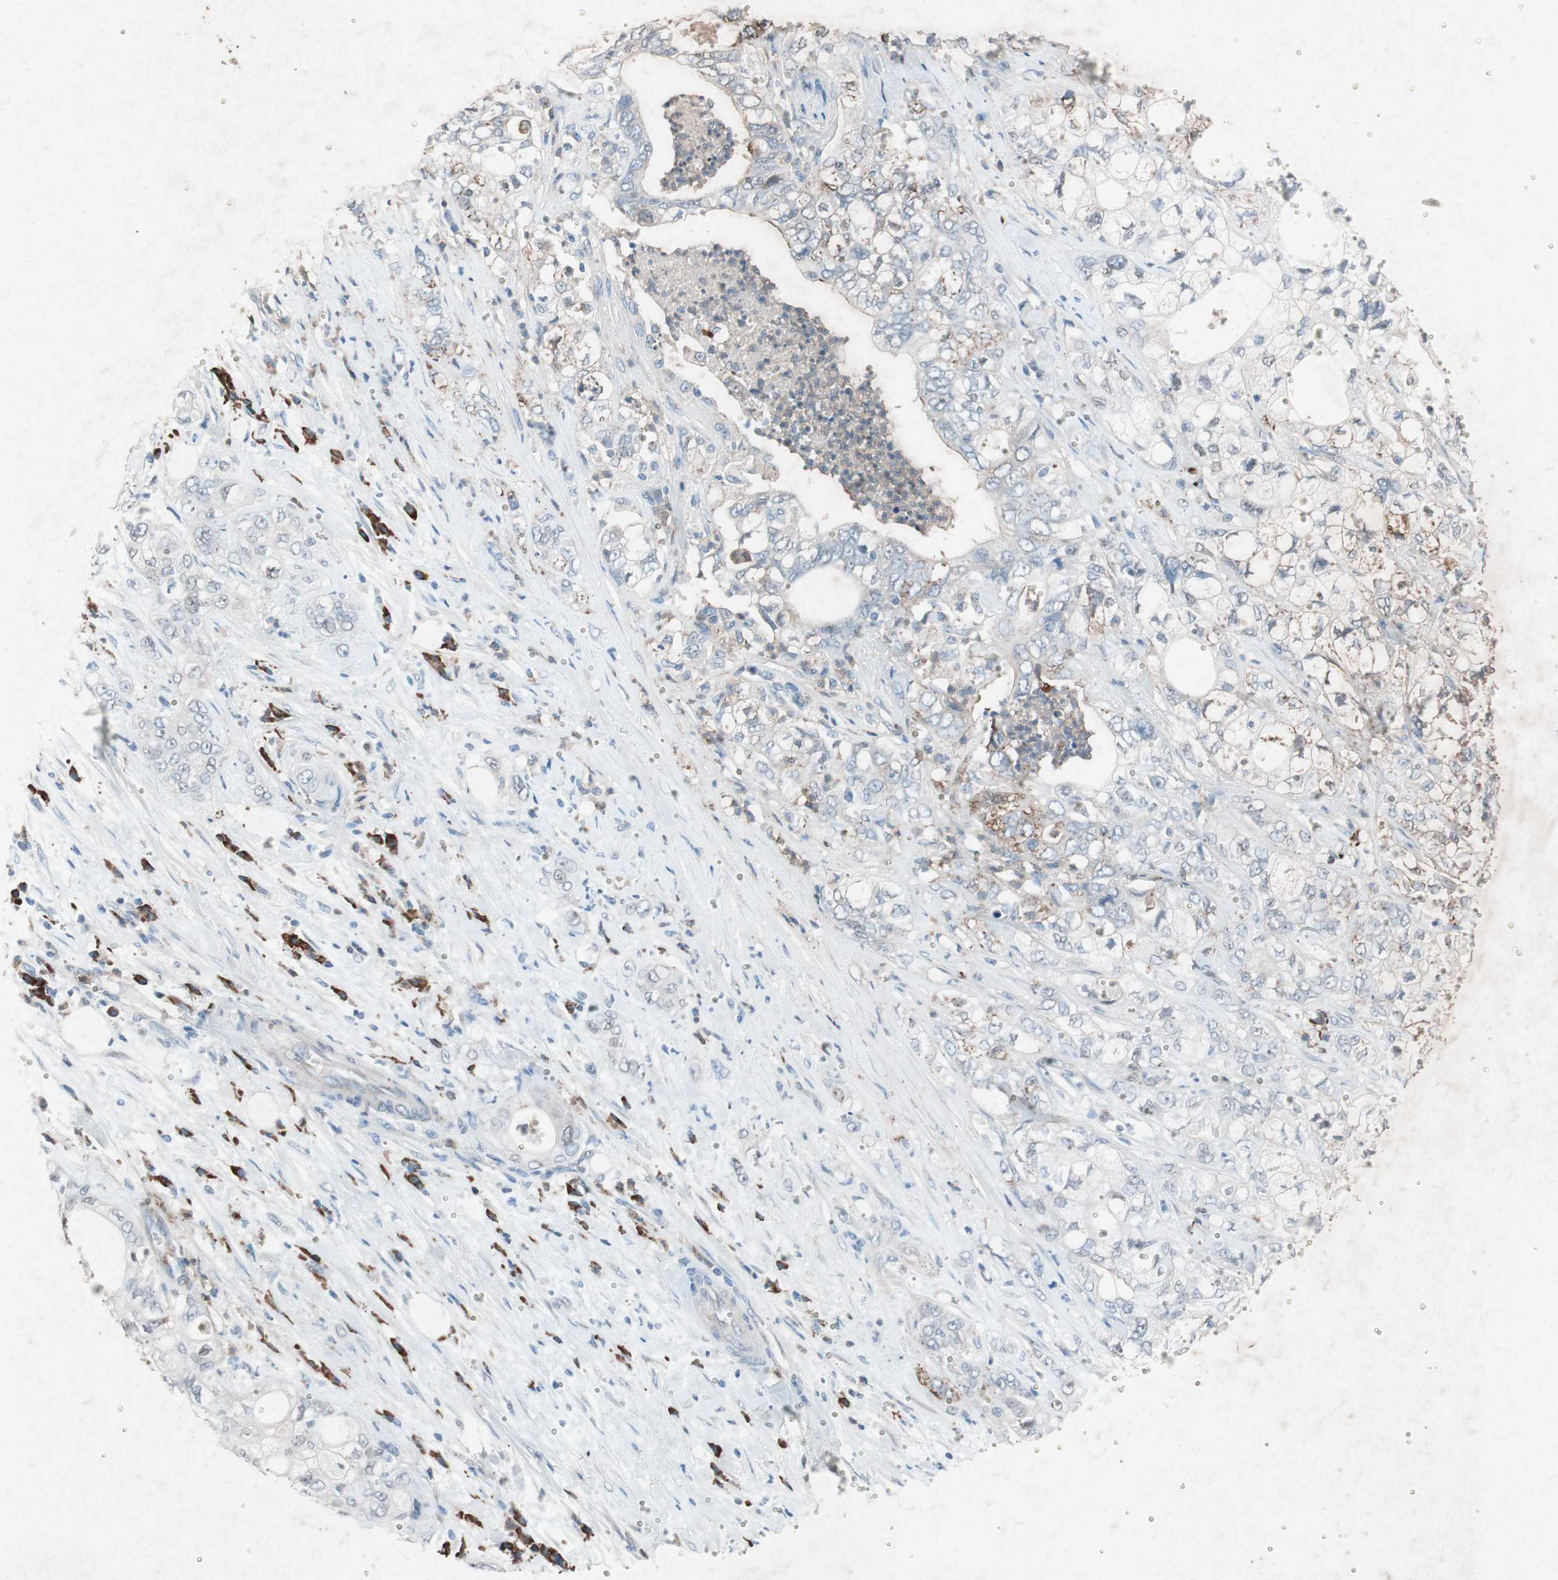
{"staining": {"intensity": "weak", "quantity": "25%-75%", "location": "cytoplasmic/membranous"}, "tissue": "pancreatic cancer", "cell_type": "Tumor cells", "image_type": "cancer", "snomed": [{"axis": "morphology", "description": "Adenocarcinoma, NOS"}, {"axis": "topography", "description": "Pancreas"}], "caption": "Immunohistochemistry (IHC) image of human adenocarcinoma (pancreatic) stained for a protein (brown), which reveals low levels of weak cytoplasmic/membranous positivity in approximately 25%-75% of tumor cells.", "gene": "GRB7", "patient": {"sex": "male", "age": 70}}